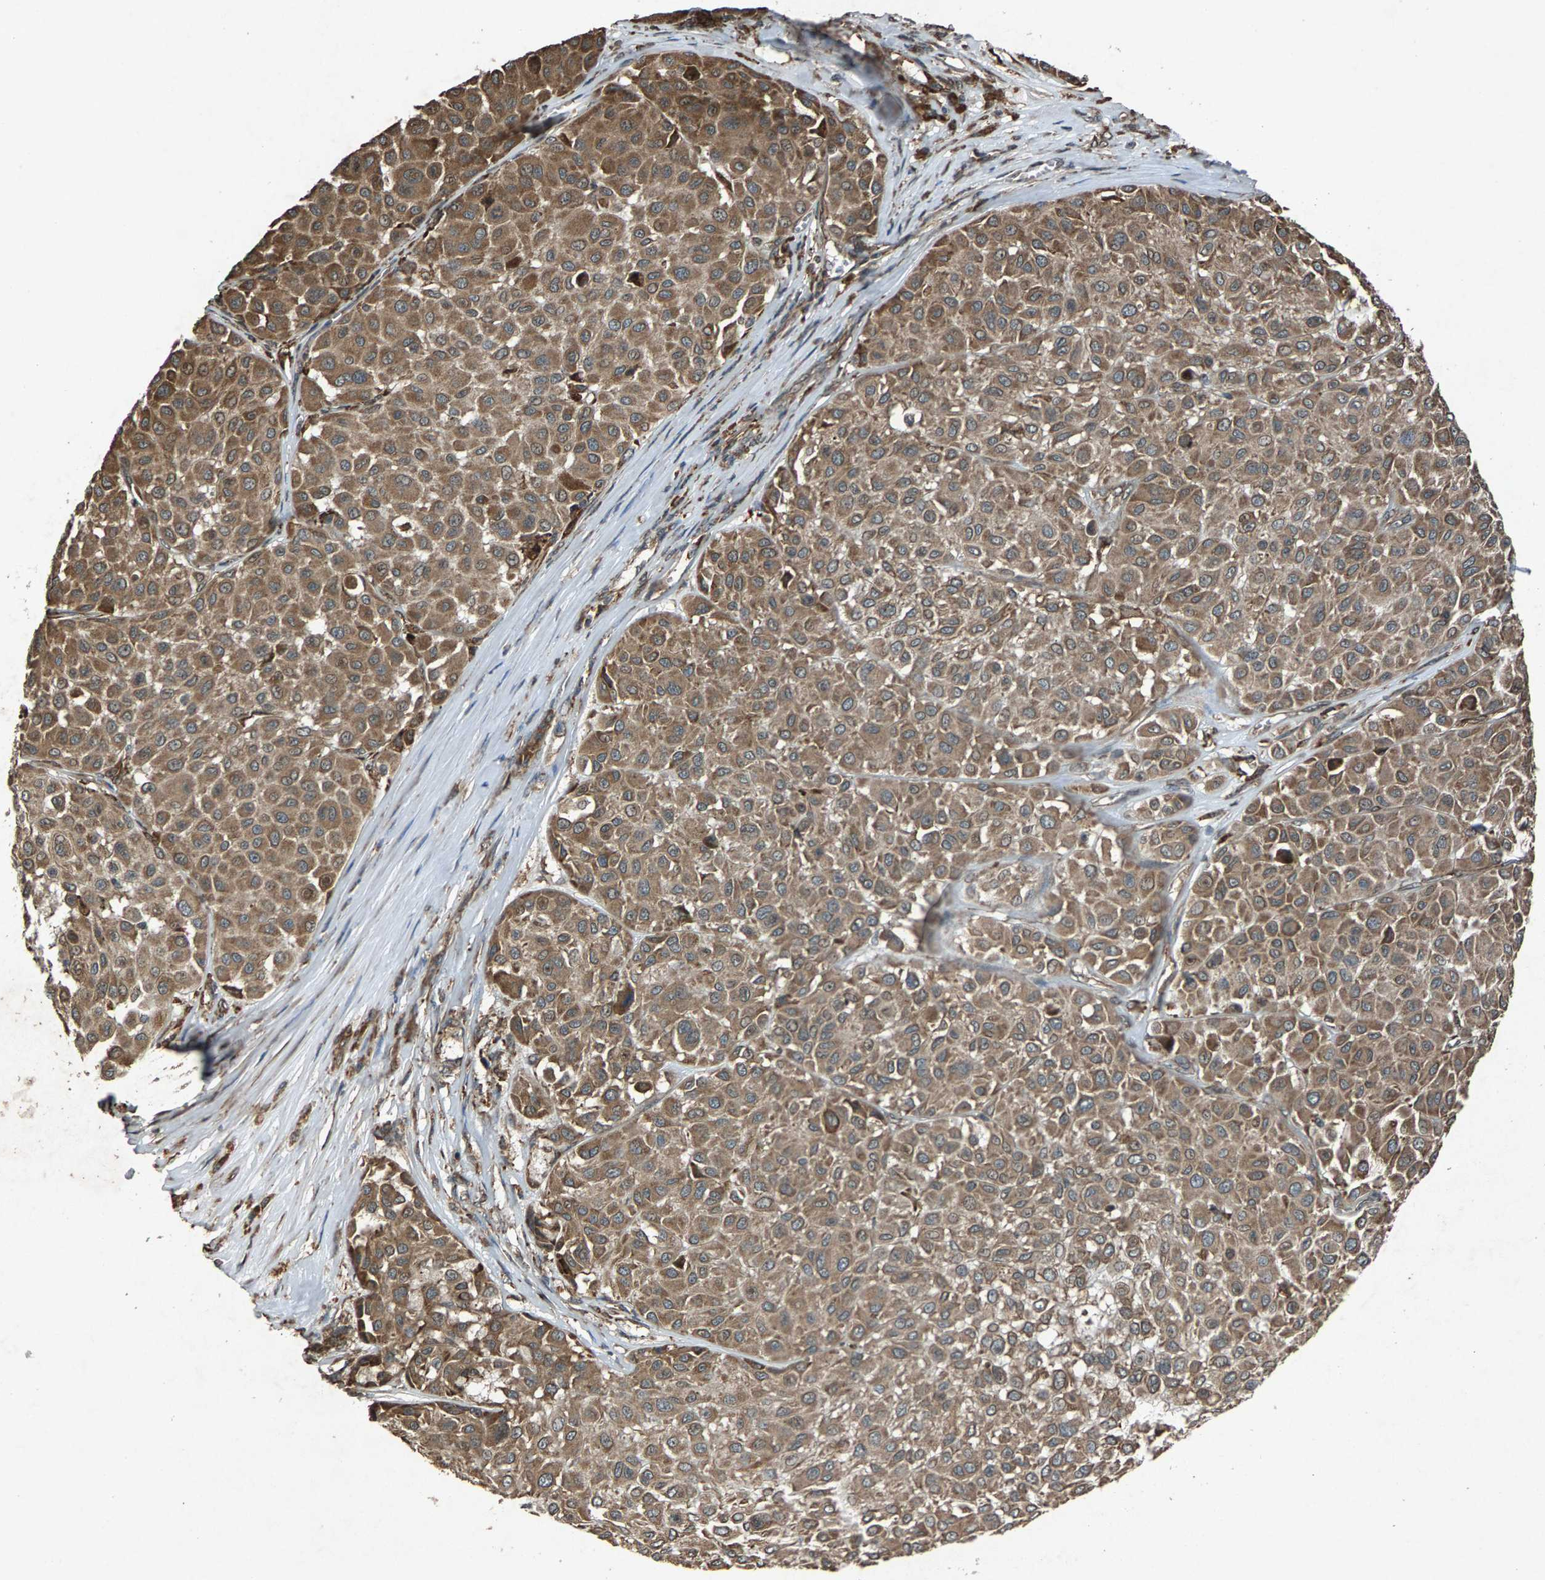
{"staining": {"intensity": "moderate", "quantity": ">75%", "location": "cytoplasmic/membranous"}, "tissue": "melanoma", "cell_type": "Tumor cells", "image_type": "cancer", "snomed": [{"axis": "morphology", "description": "Malignant melanoma, Metastatic site"}, {"axis": "topography", "description": "Soft tissue"}], "caption": "Melanoma was stained to show a protein in brown. There is medium levels of moderate cytoplasmic/membranous positivity in about >75% of tumor cells.", "gene": "CALR", "patient": {"sex": "male", "age": 41}}